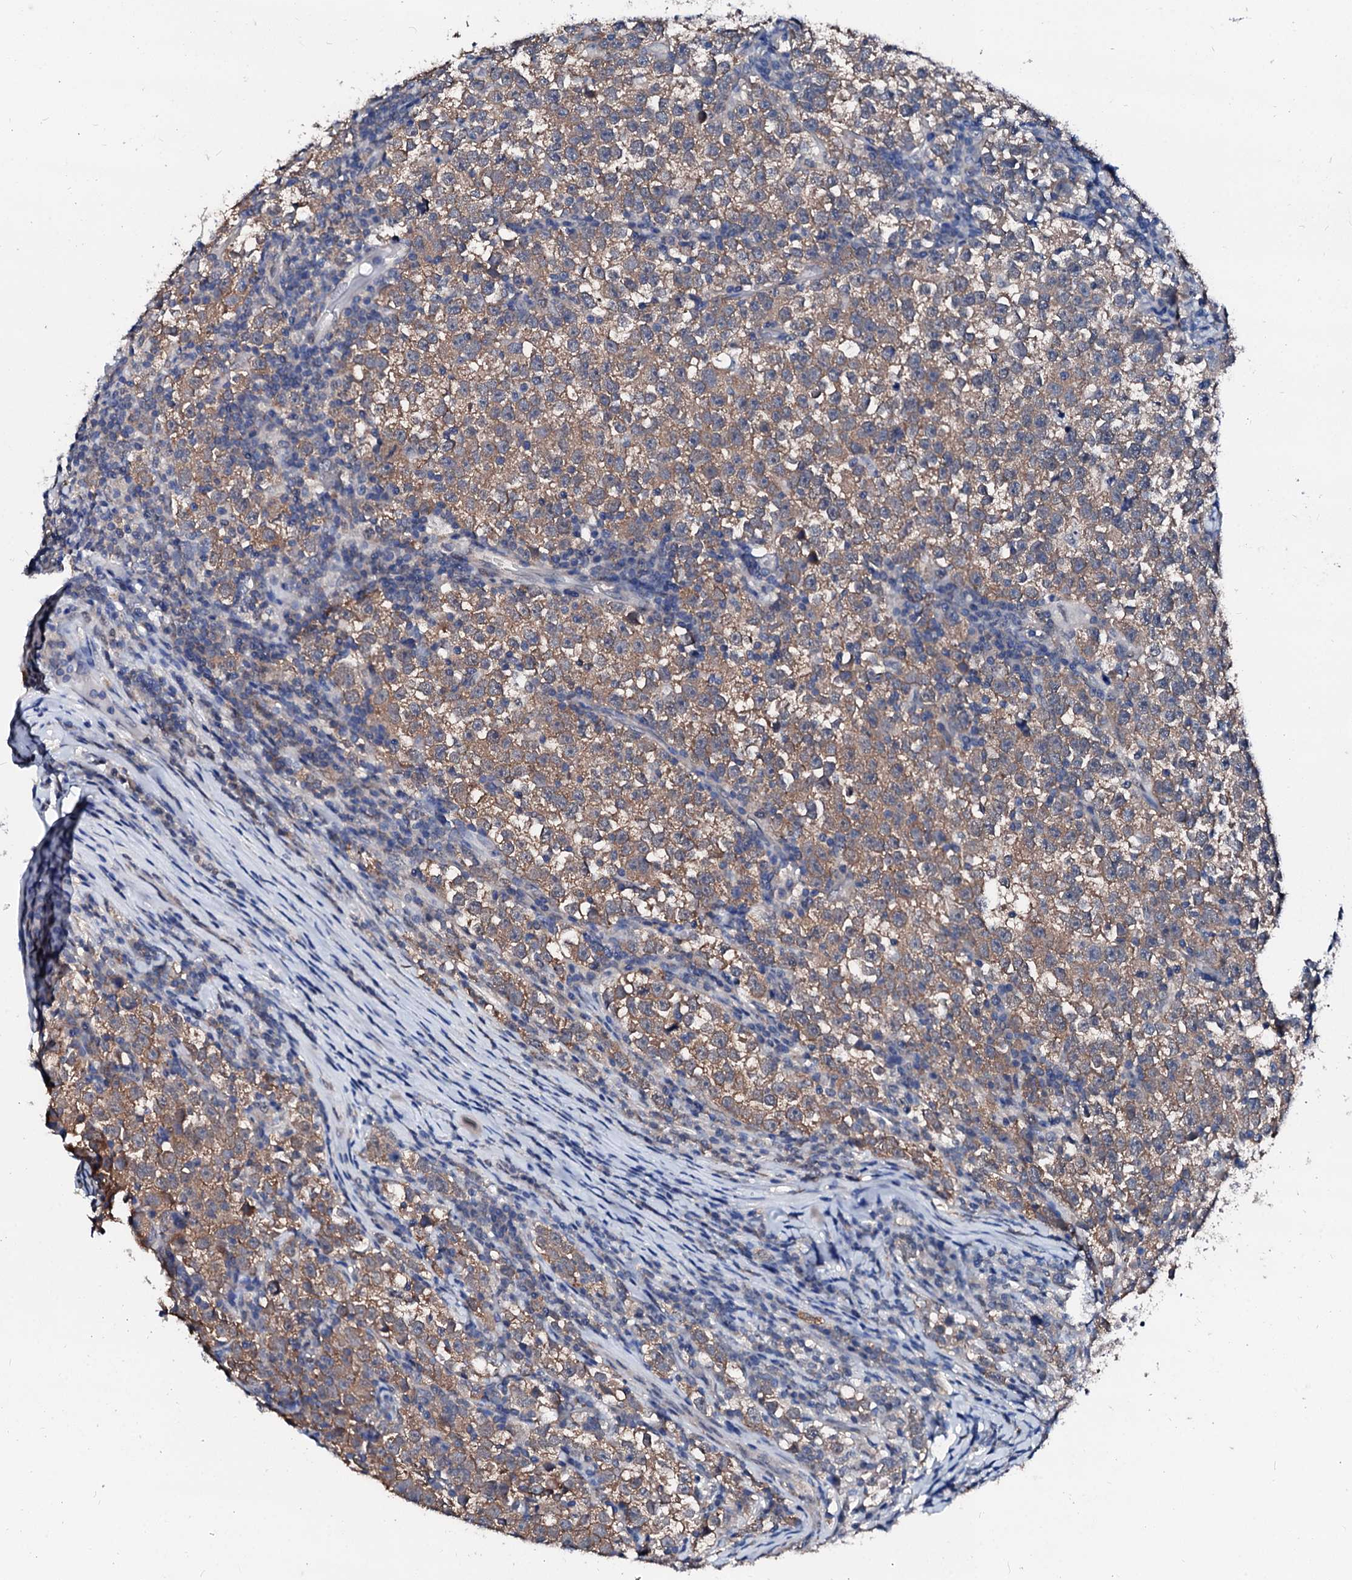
{"staining": {"intensity": "moderate", "quantity": ">75%", "location": "cytoplasmic/membranous"}, "tissue": "testis cancer", "cell_type": "Tumor cells", "image_type": "cancer", "snomed": [{"axis": "morphology", "description": "Normal tissue, NOS"}, {"axis": "morphology", "description": "Seminoma, NOS"}, {"axis": "topography", "description": "Testis"}], "caption": "IHC photomicrograph of neoplastic tissue: testis cancer stained using immunohistochemistry (IHC) displays medium levels of moderate protein expression localized specifically in the cytoplasmic/membranous of tumor cells, appearing as a cytoplasmic/membranous brown color.", "gene": "CSN2", "patient": {"sex": "male", "age": 43}}